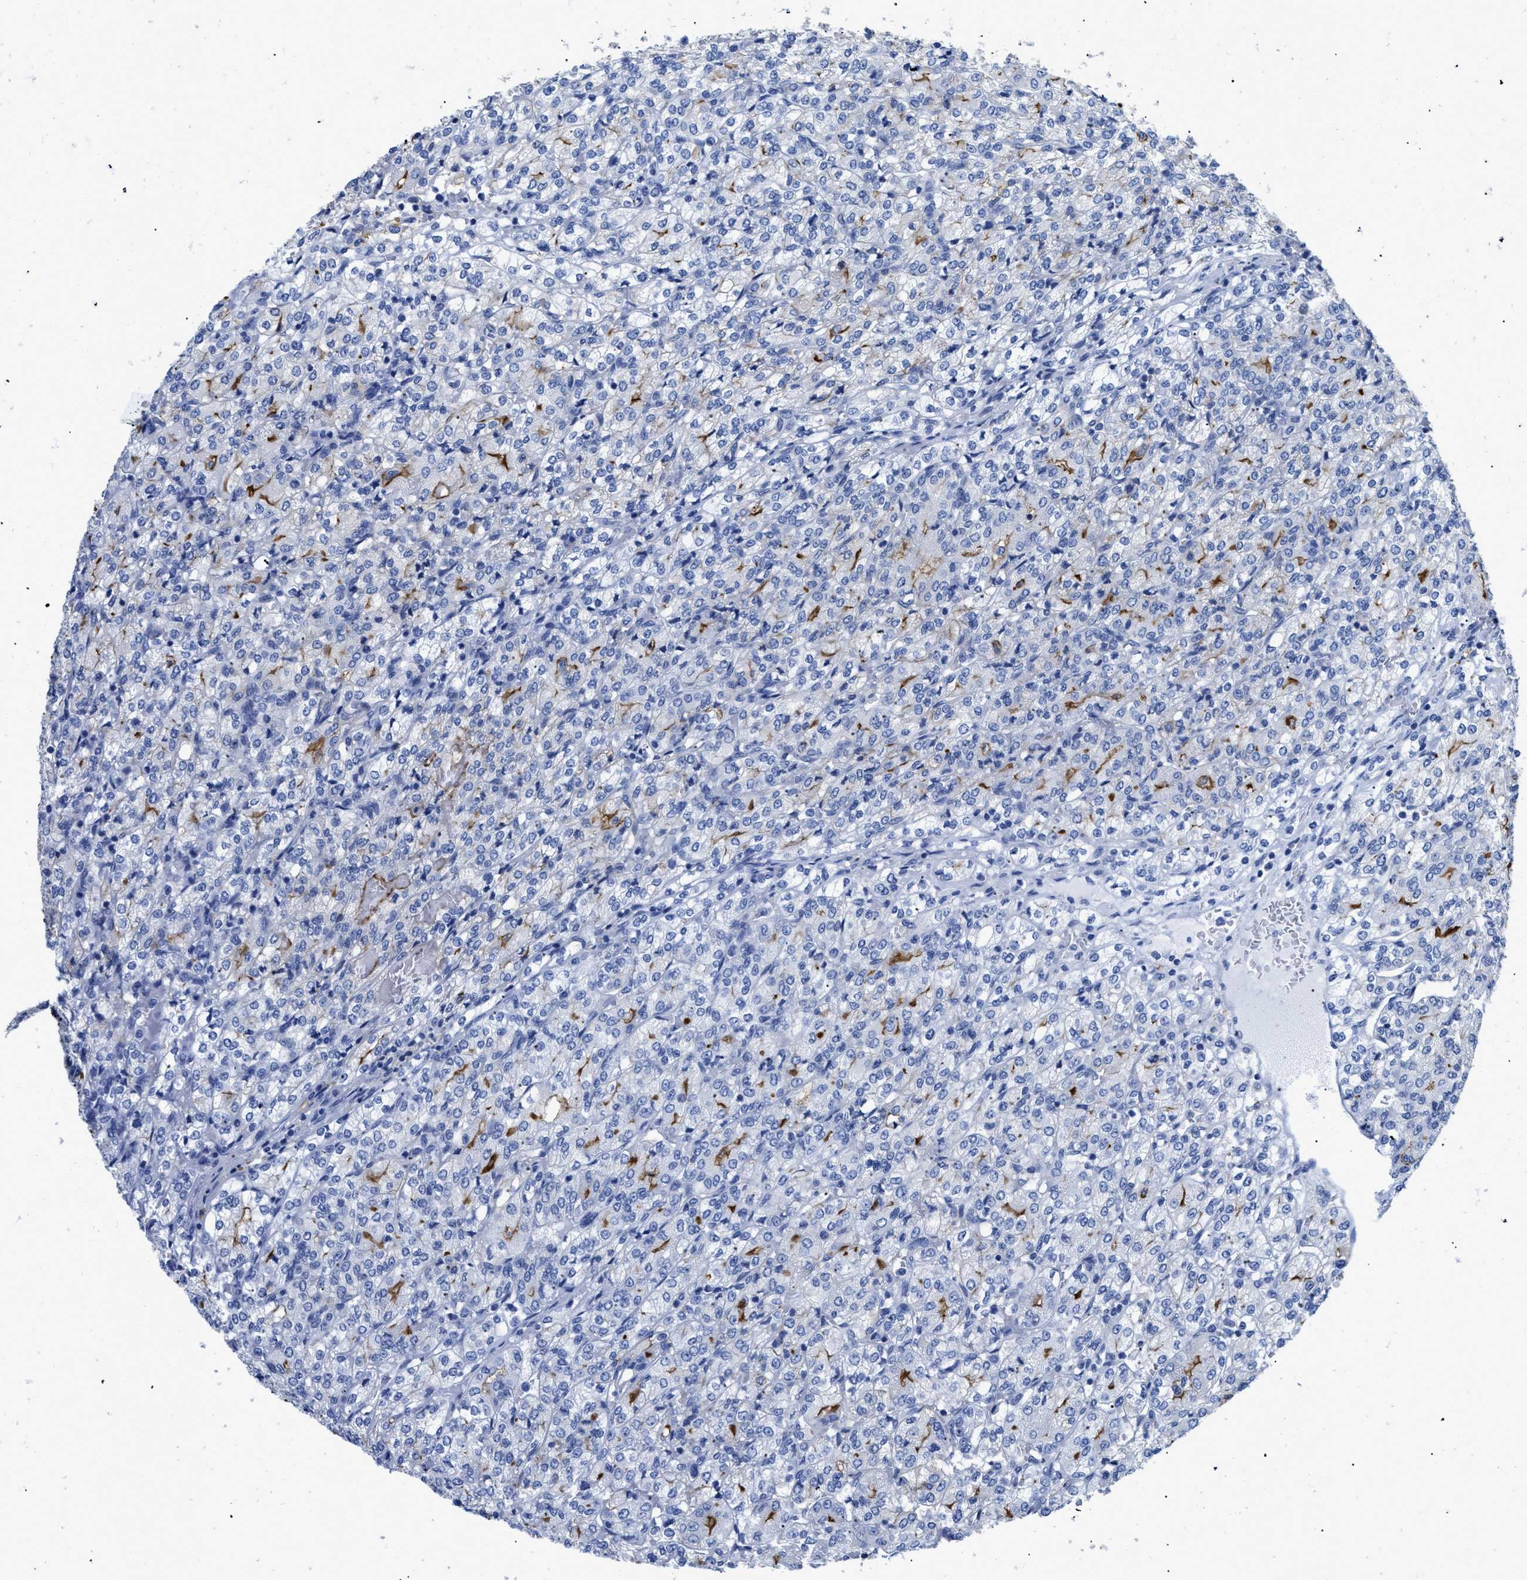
{"staining": {"intensity": "moderate", "quantity": "<25%", "location": "cytoplasmic/membranous"}, "tissue": "renal cancer", "cell_type": "Tumor cells", "image_type": "cancer", "snomed": [{"axis": "morphology", "description": "Adenocarcinoma, NOS"}, {"axis": "topography", "description": "Kidney"}], "caption": "Immunohistochemistry staining of adenocarcinoma (renal), which exhibits low levels of moderate cytoplasmic/membranous staining in approximately <25% of tumor cells indicating moderate cytoplasmic/membranous protein expression. The staining was performed using DAB (3,3'-diaminobenzidine) (brown) for protein detection and nuclei were counterstained in hematoxylin (blue).", "gene": "DLC1", "patient": {"sex": "male", "age": 77}}